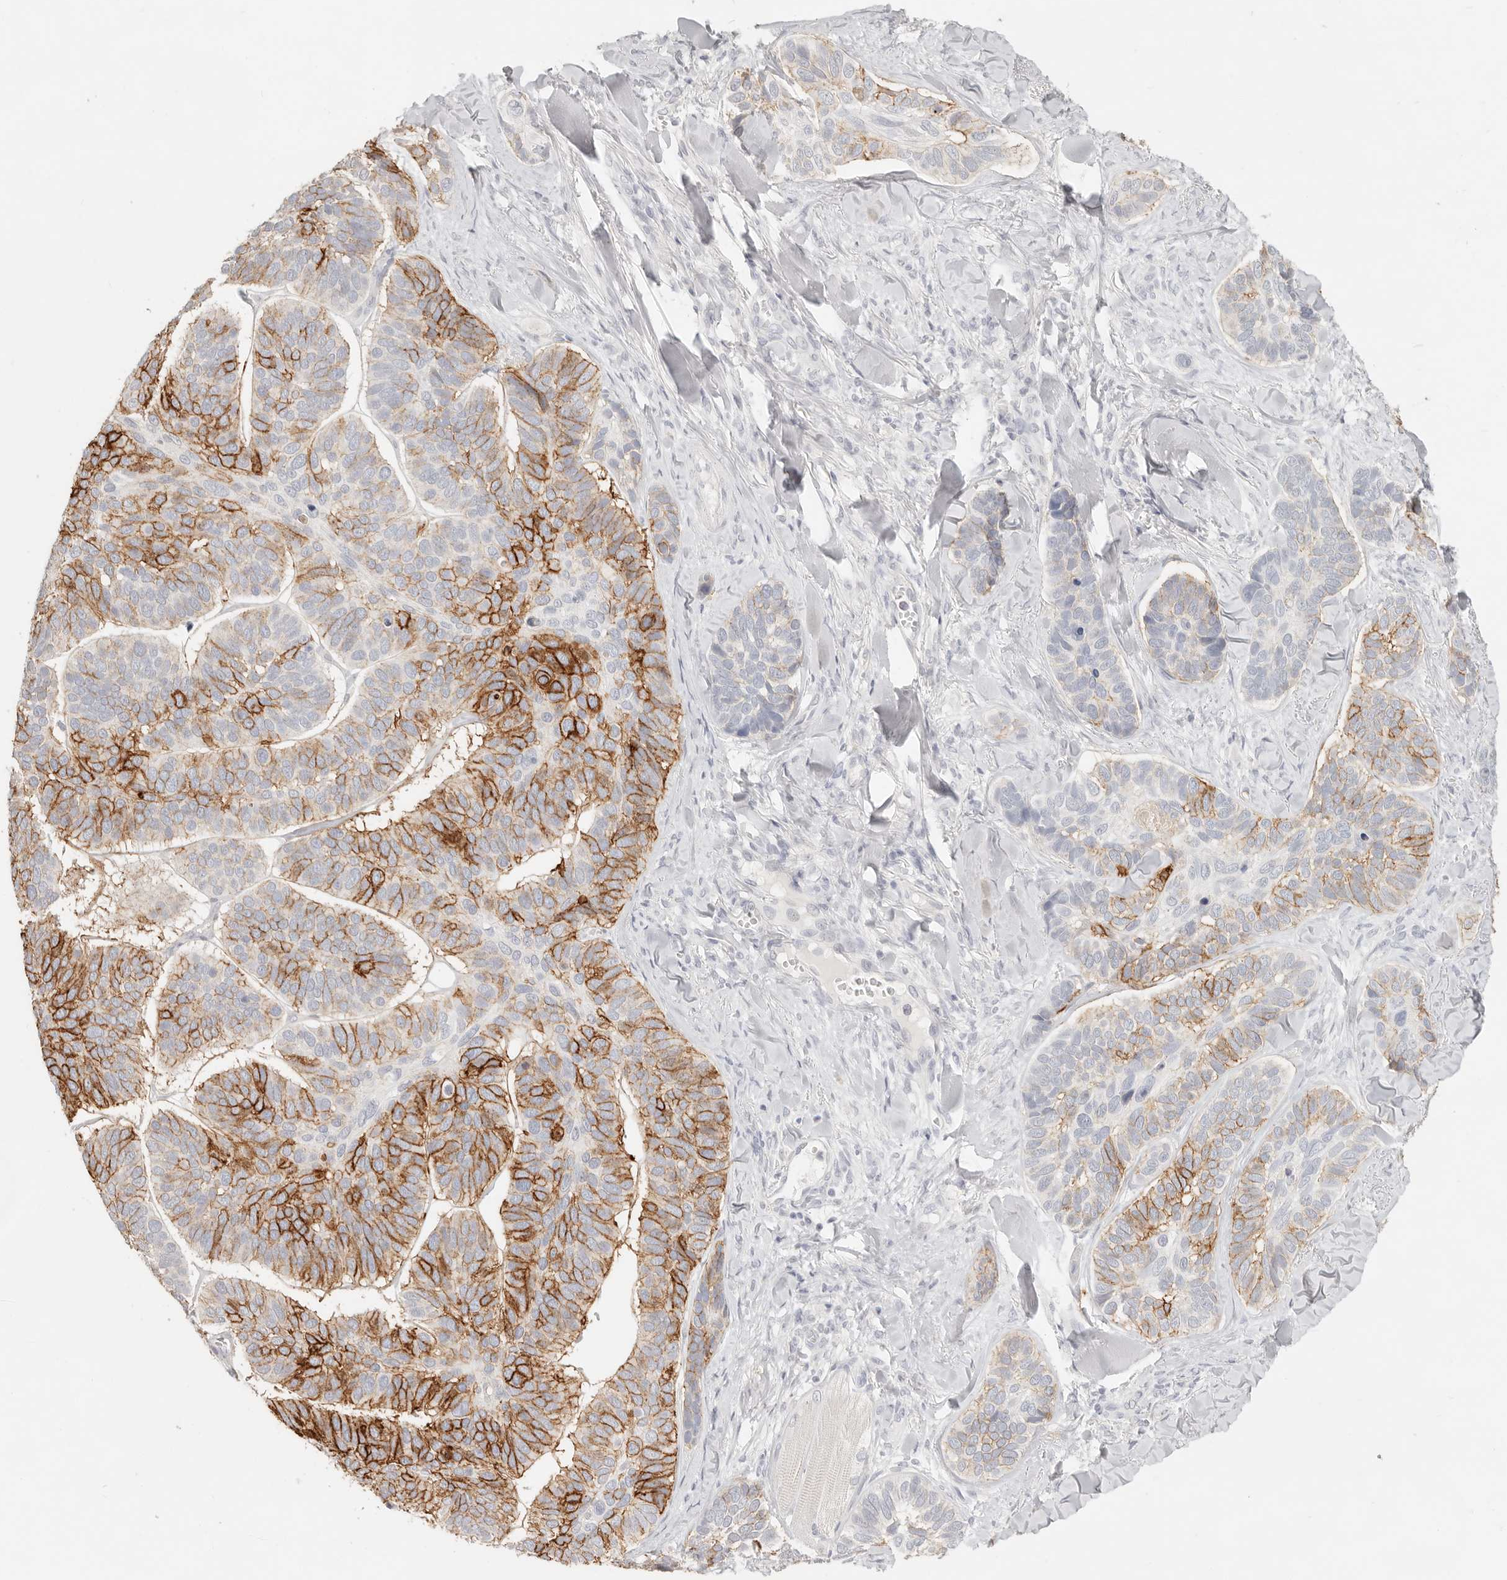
{"staining": {"intensity": "strong", "quantity": "25%-75%", "location": "cytoplasmic/membranous"}, "tissue": "skin cancer", "cell_type": "Tumor cells", "image_type": "cancer", "snomed": [{"axis": "morphology", "description": "Basal cell carcinoma"}, {"axis": "topography", "description": "Skin"}], "caption": "Immunohistochemistry (DAB (3,3'-diaminobenzidine)) staining of skin basal cell carcinoma demonstrates strong cytoplasmic/membranous protein positivity in approximately 25%-75% of tumor cells.", "gene": "EPCAM", "patient": {"sex": "male", "age": 62}}